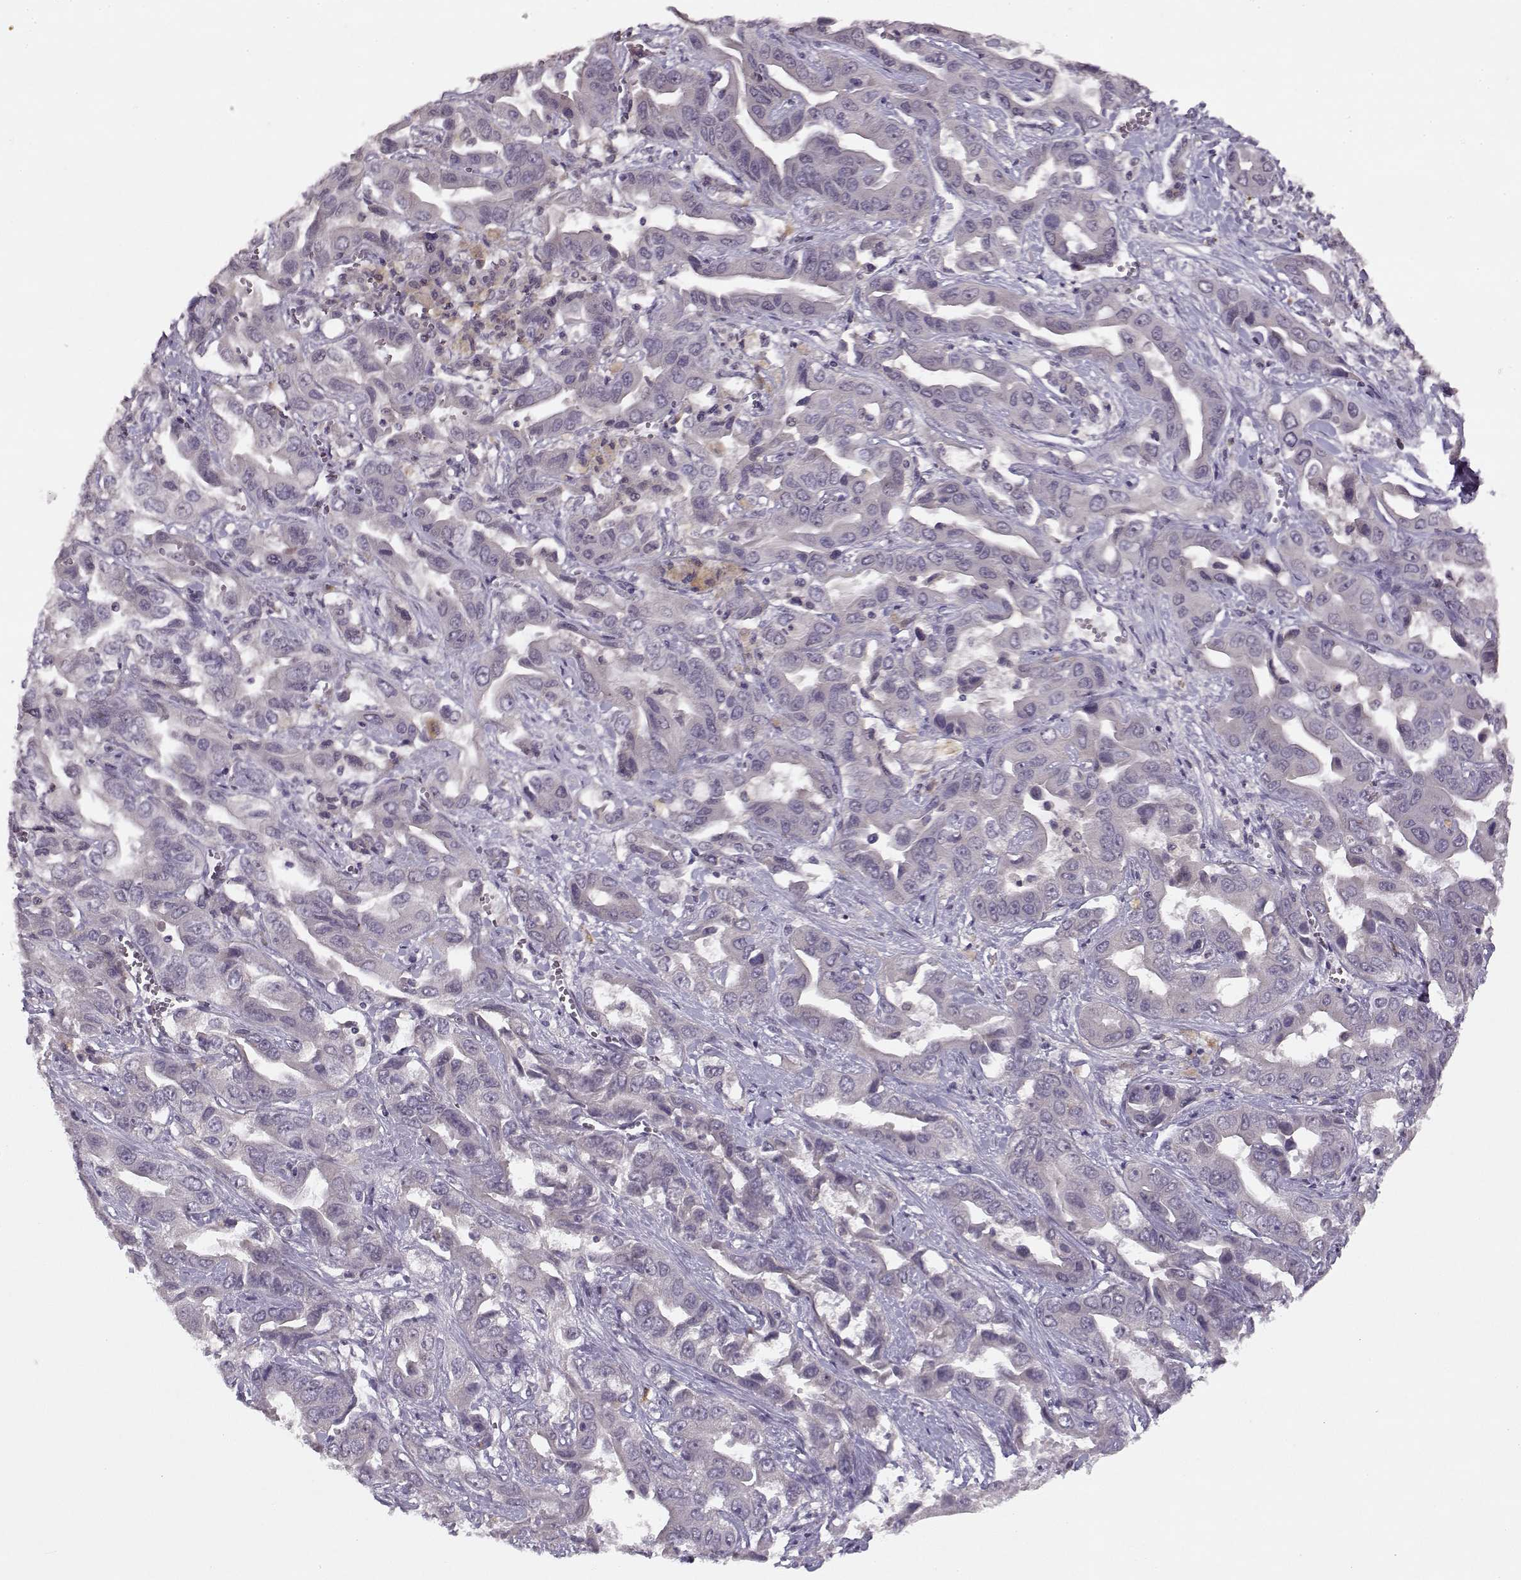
{"staining": {"intensity": "negative", "quantity": "none", "location": "none"}, "tissue": "liver cancer", "cell_type": "Tumor cells", "image_type": "cancer", "snomed": [{"axis": "morphology", "description": "Cholangiocarcinoma"}, {"axis": "topography", "description": "Liver"}], "caption": "High magnification brightfield microscopy of liver cholangiocarcinoma stained with DAB (3,3'-diaminobenzidine) (brown) and counterstained with hematoxylin (blue): tumor cells show no significant positivity.", "gene": "BMX", "patient": {"sex": "female", "age": 52}}